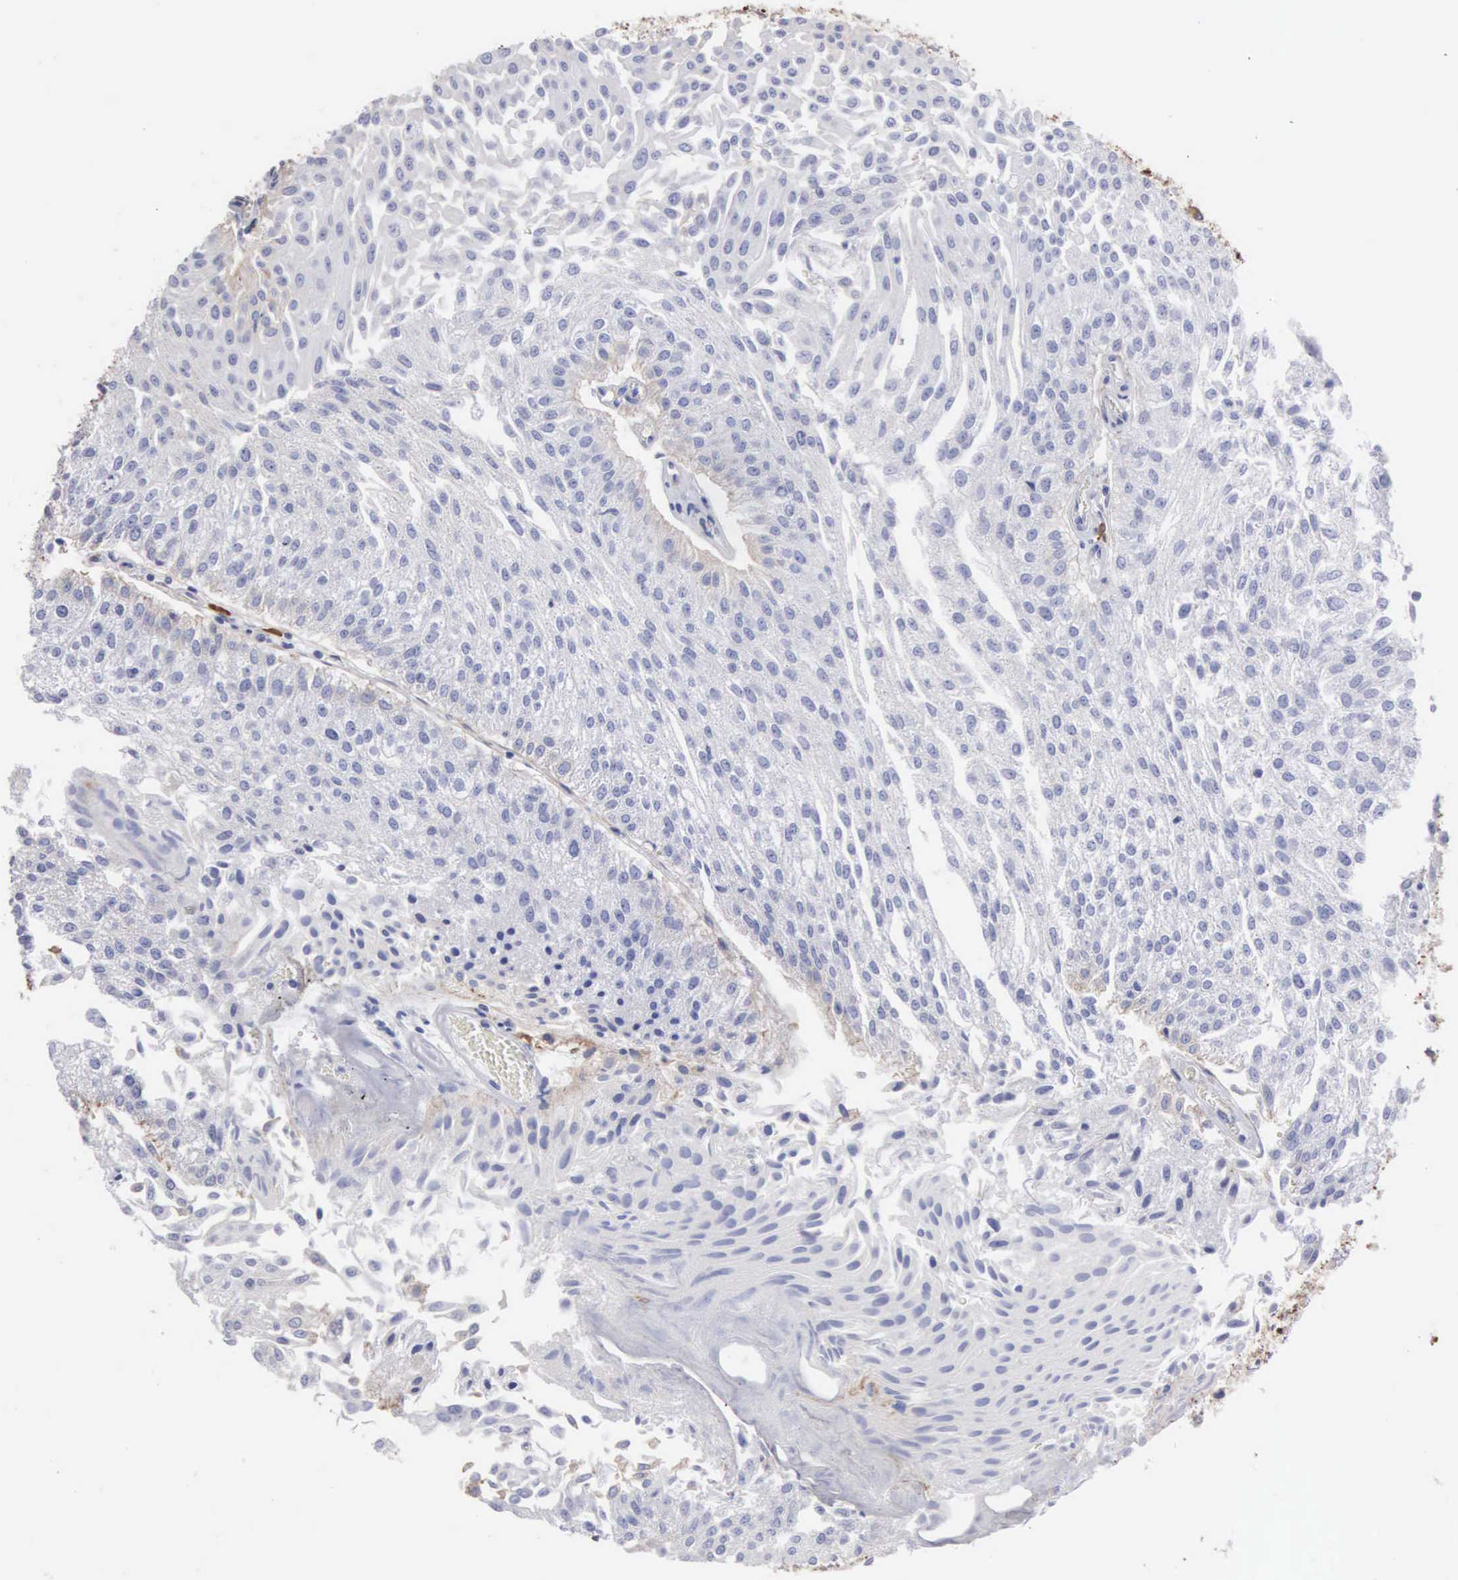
{"staining": {"intensity": "negative", "quantity": "none", "location": "none"}, "tissue": "urothelial cancer", "cell_type": "Tumor cells", "image_type": "cancer", "snomed": [{"axis": "morphology", "description": "Urothelial carcinoma, Low grade"}, {"axis": "topography", "description": "Urinary bladder"}], "caption": "This is an IHC photomicrograph of urothelial cancer. There is no positivity in tumor cells.", "gene": "LIN52", "patient": {"sex": "male", "age": 86}}